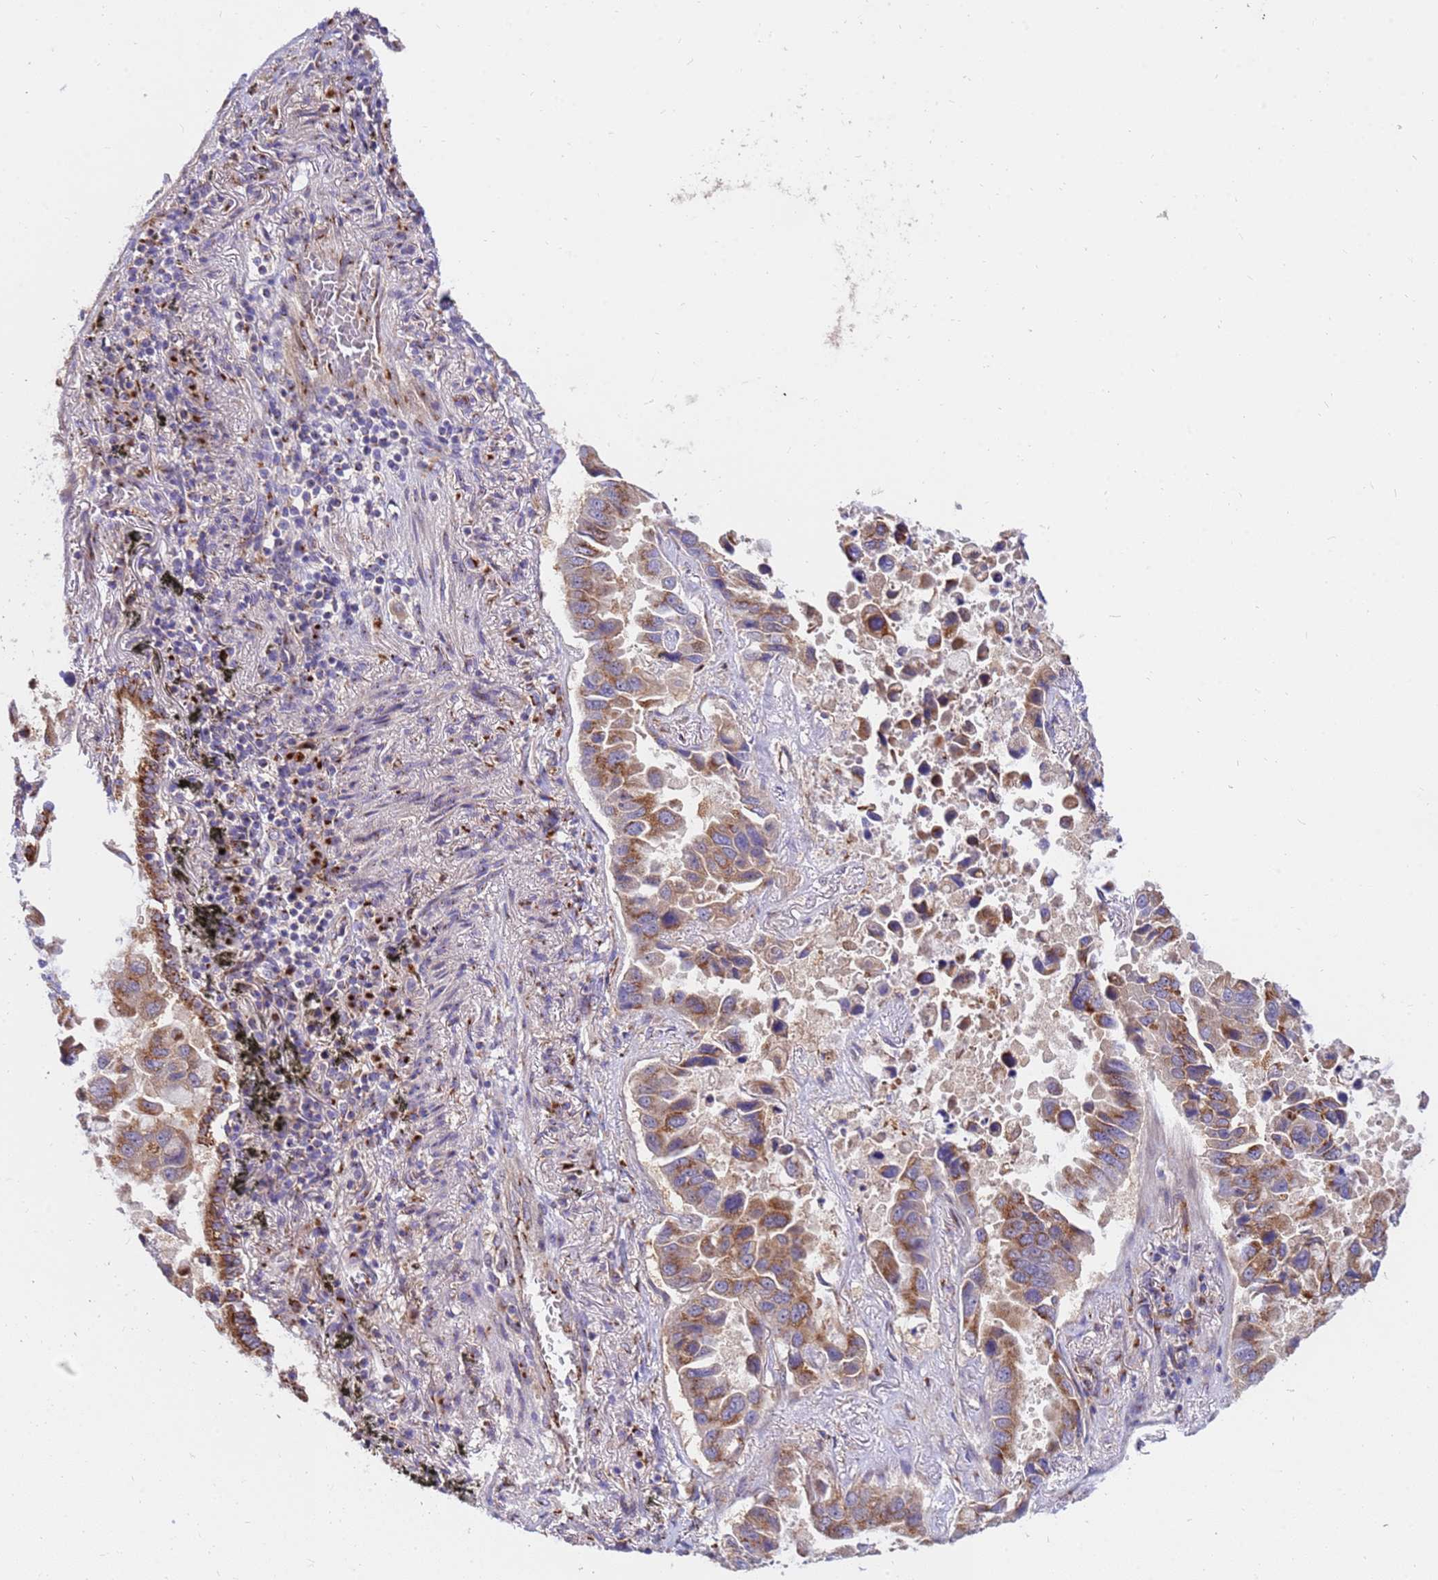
{"staining": {"intensity": "moderate", "quantity": ">75%", "location": "cytoplasmic/membranous"}, "tissue": "lung cancer", "cell_type": "Tumor cells", "image_type": "cancer", "snomed": [{"axis": "morphology", "description": "Adenocarcinoma, NOS"}, {"axis": "topography", "description": "Lung"}], "caption": "A medium amount of moderate cytoplasmic/membranous expression is appreciated in approximately >75% of tumor cells in lung adenocarcinoma tissue. (Brightfield microscopy of DAB IHC at high magnification).", "gene": "HPS3", "patient": {"sex": "male", "age": 64}}